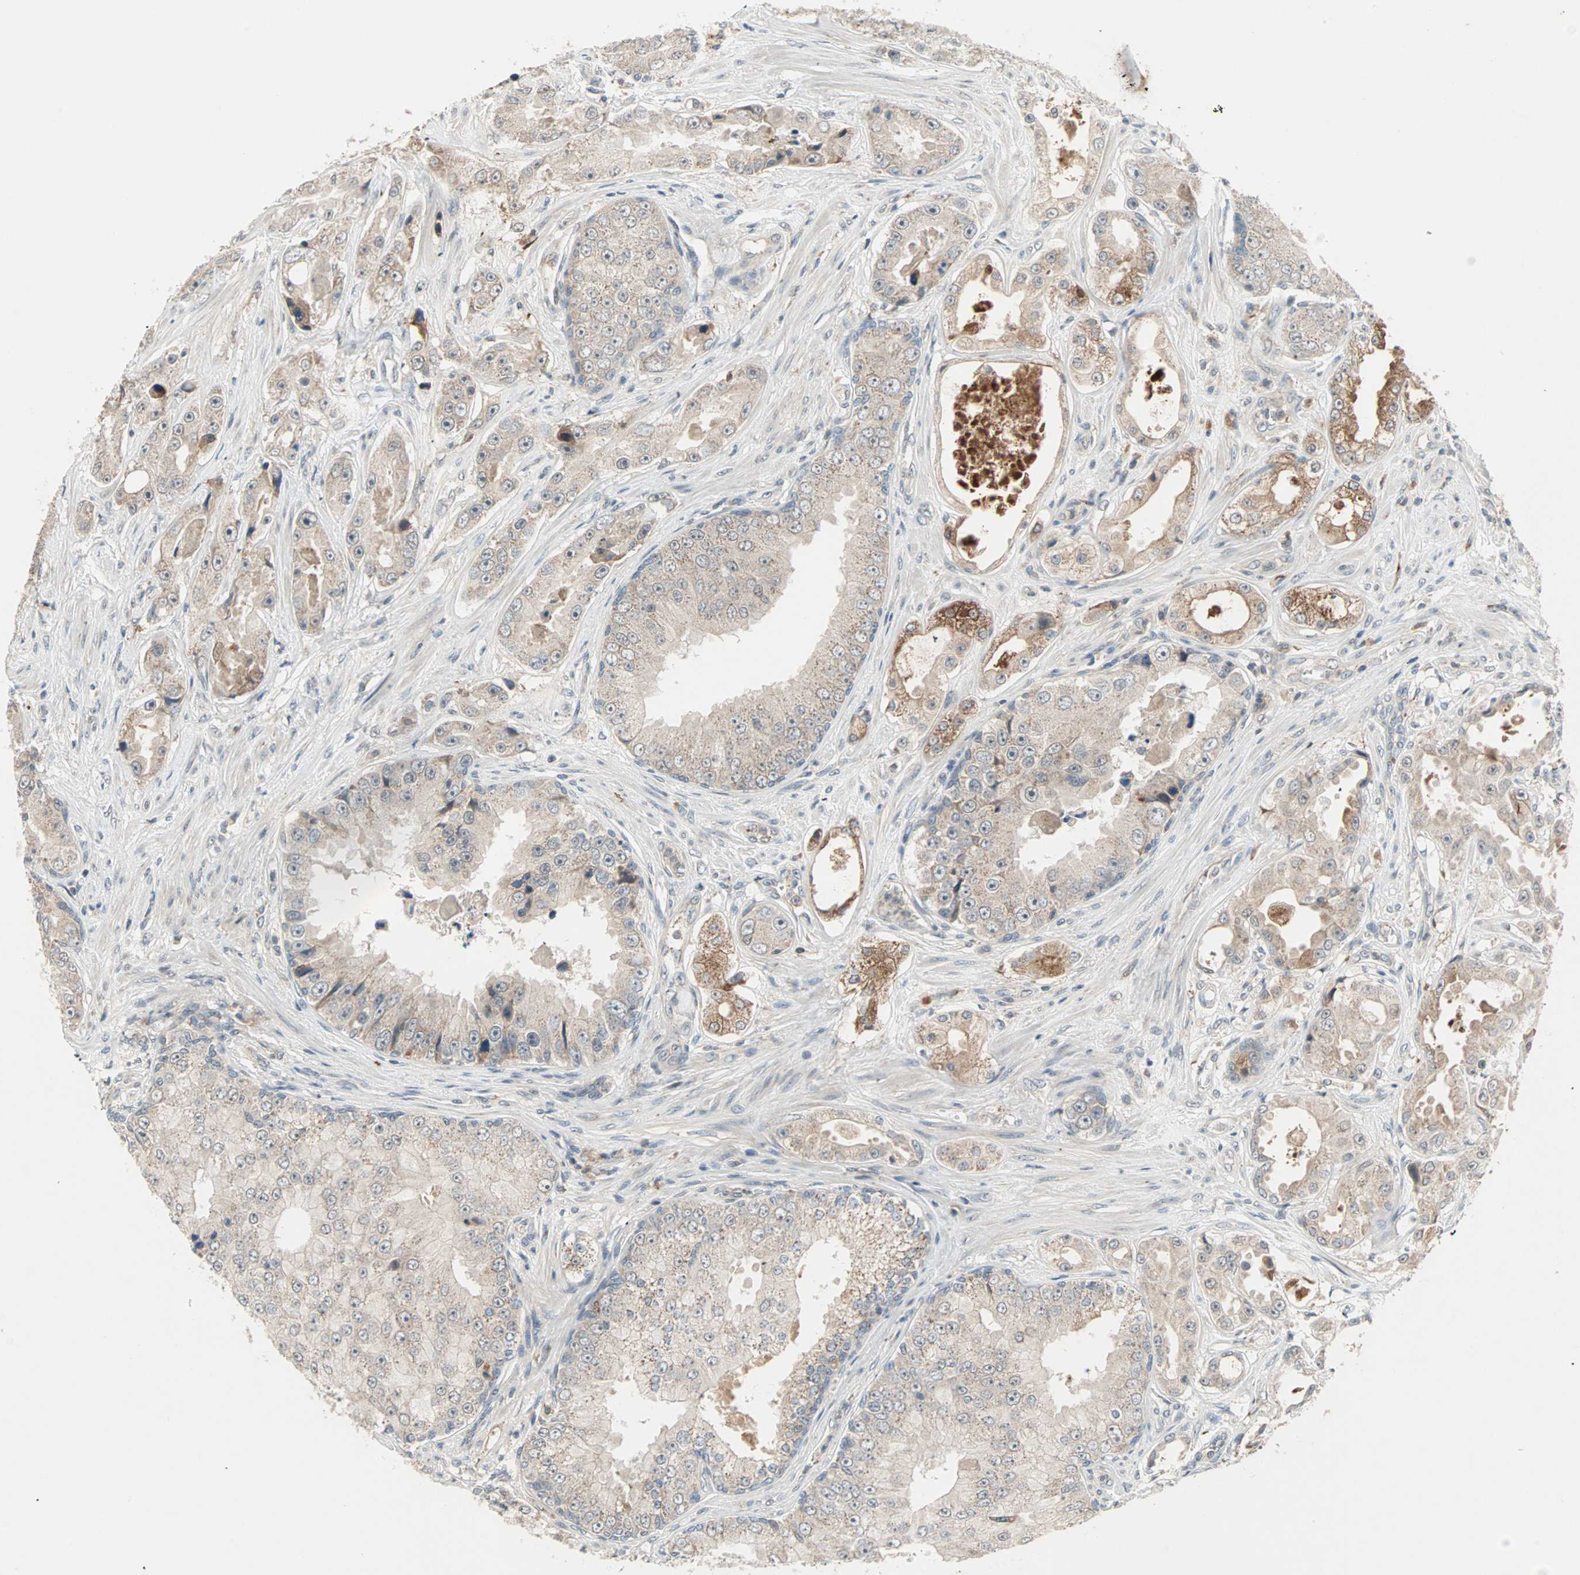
{"staining": {"intensity": "weak", "quantity": "25%-75%", "location": "cytoplasmic/membranous"}, "tissue": "prostate cancer", "cell_type": "Tumor cells", "image_type": "cancer", "snomed": [{"axis": "morphology", "description": "Adenocarcinoma, High grade"}, {"axis": "topography", "description": "Prostate"}], "caption": "This image demonstrates IHC staining of human prostate cancer, with low weak cytoplasmic/membranous positivity in approximately 25%-75% of tumor cells.", "gene": "PROS1", "patient": {"sex": "male", "age": 73}}